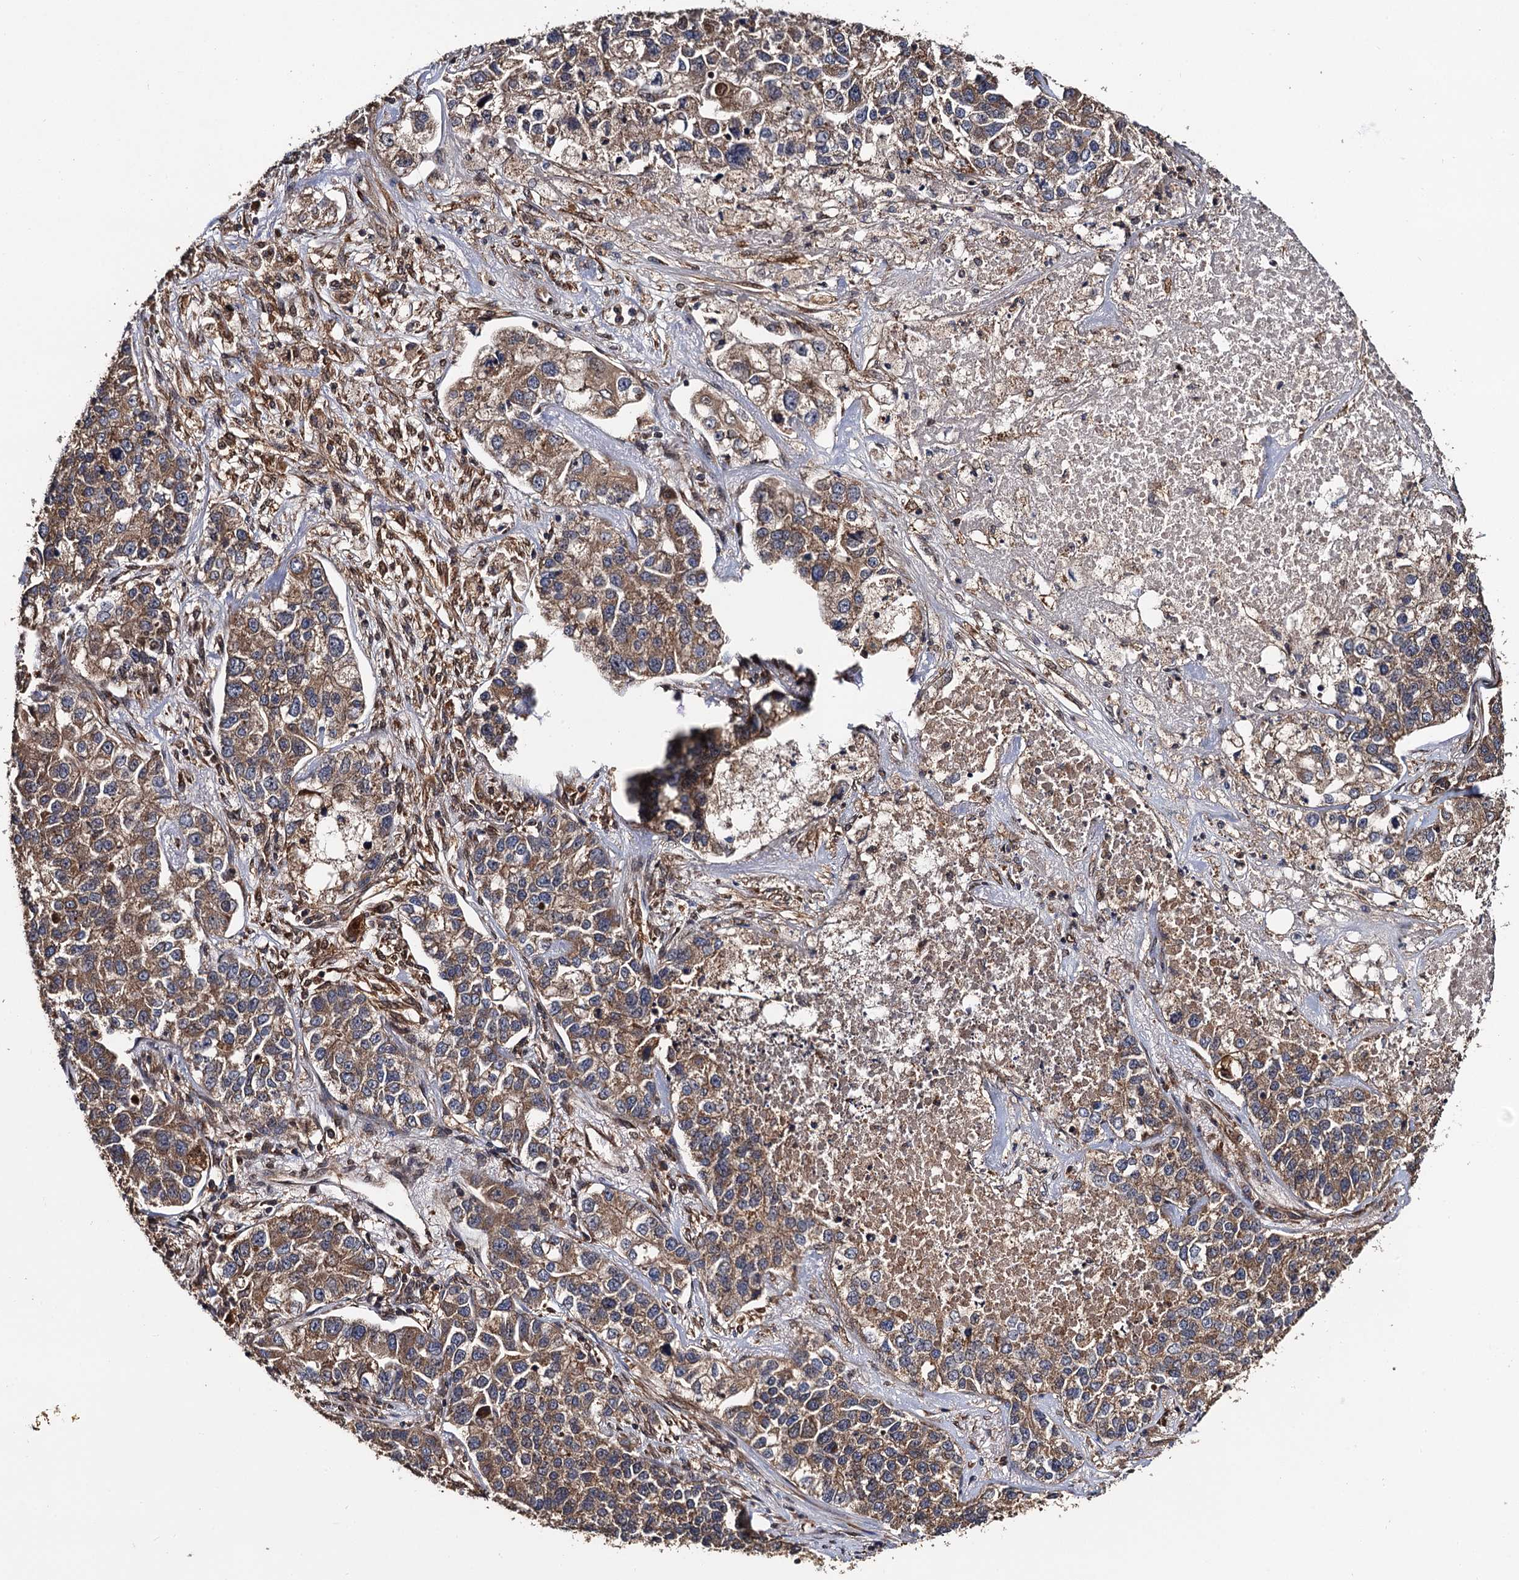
{"staining": {"intensity": "moderate", "quantity": ">75%", "location": "cytoplasmic/membranous"}, "tissue": "lung cancer", "cell_type": "Tumor cells", "image_type": "cancer", "snomed": [{"axis": "morphology", "description": "Adenocarcinoma, NOS"}, {"axis": "topography", "description": "Lung"}], "caption": "Protein expression analysis of lung cancer shows moderate cytoplasmic/membranous expression in approximately >75% of tumor cells. The staining is performed using DAB (3,3'-diaminobenzidine) brown chromogen to label protein expression. The nuclei are counter-stained blue using hematoxylin.", "gene": "MIER2", "patient": {"sex": "male", "age": 49}}